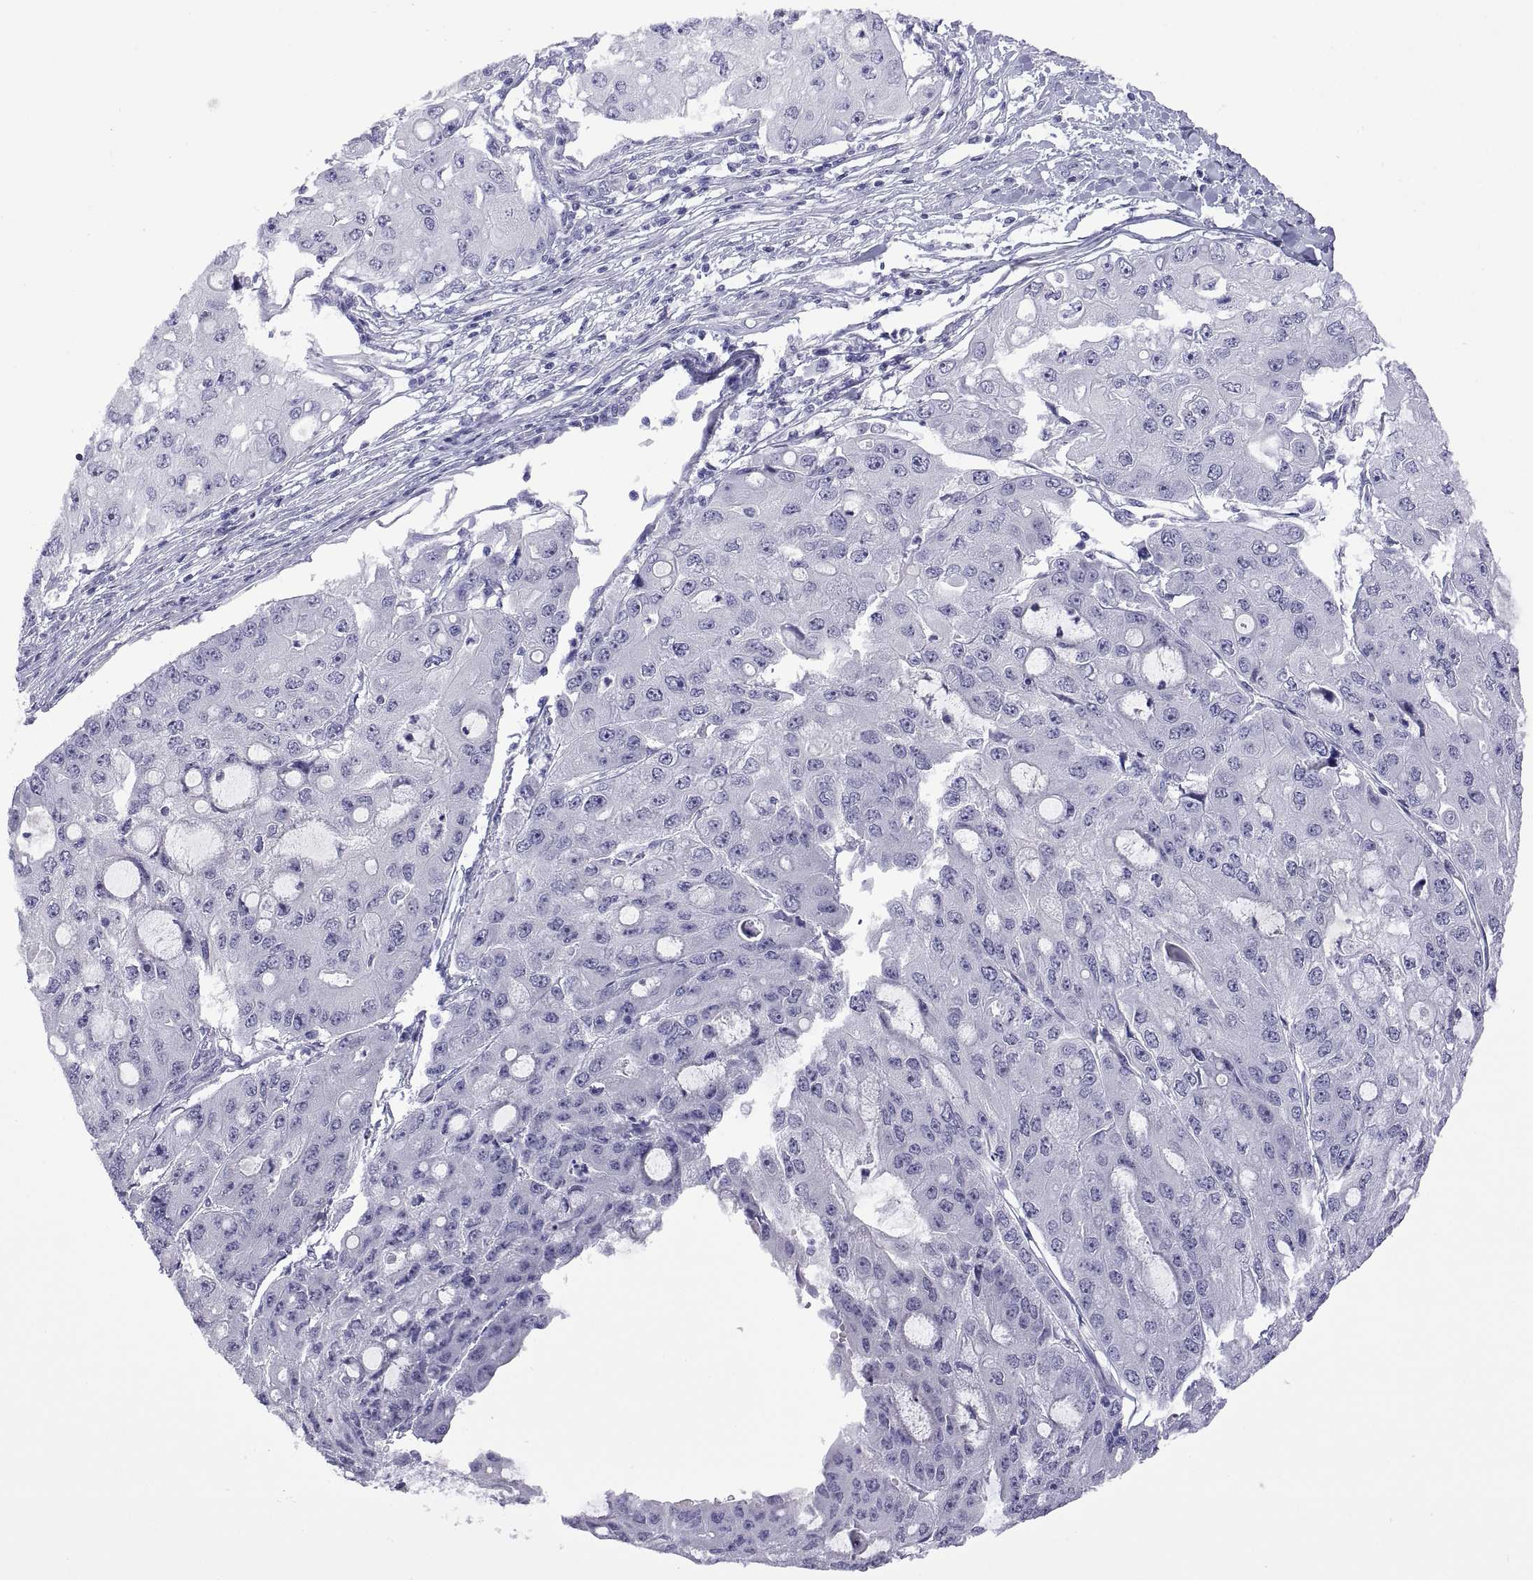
{"staining": {"intensity": "negative", "quantity": "none", "location": "none"}, "tissue": "ovarian cancer", "cell_type": "Tumor cells", "image_type": "cancer", "snomed": [{"axis": "morphology", "description": "Cystadenocarcinoma, serous, NOS"}, {"axis": "topography", "description": "Ovary"}], "caption": "Immunohistochemistry histopathology image of neoplastic tissue: human ovarian cancer (serous cystadenocarcinoma) stained with DAB shows no significant protein staining in tumor cells.", "gene": "VSX2", "patient": {"sex": "female", "age": 56}}